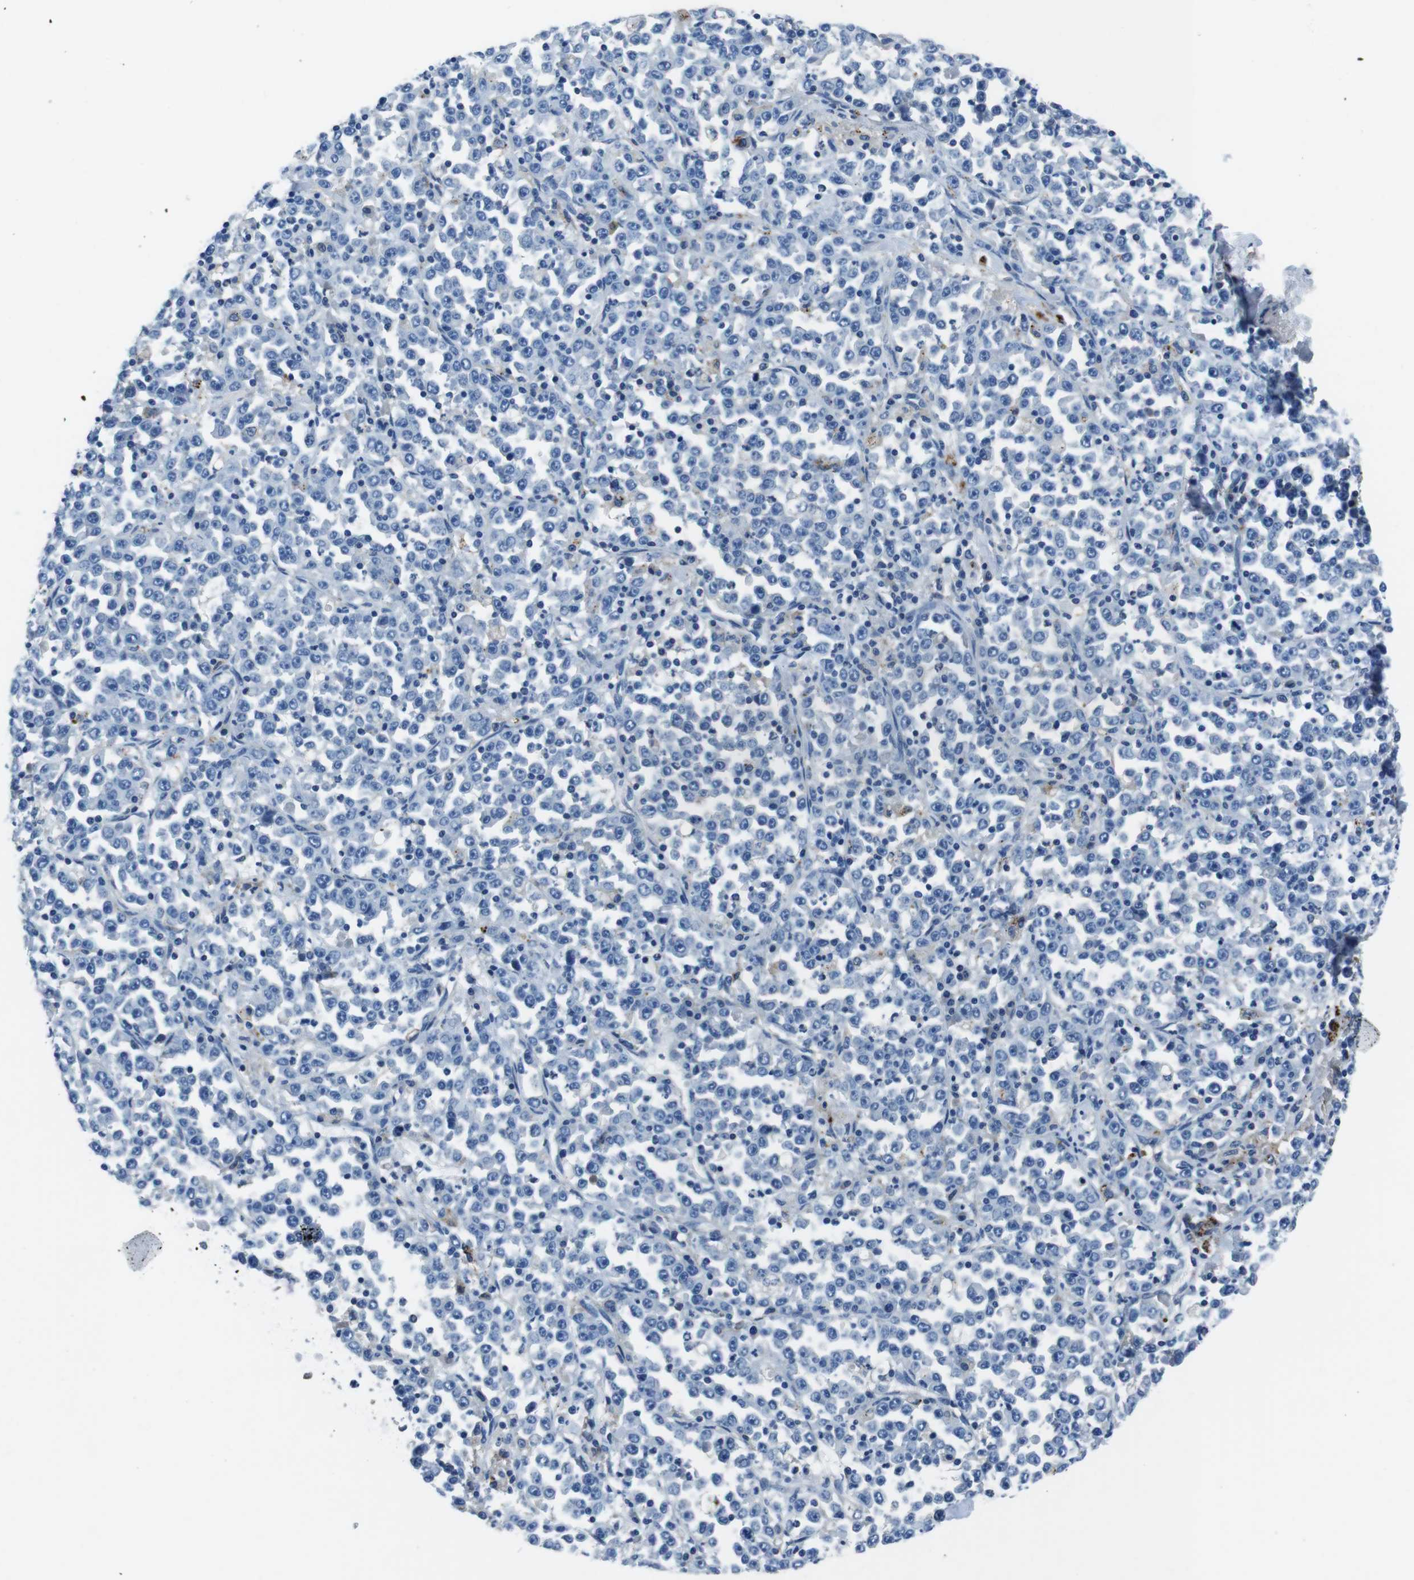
{"staining": {"intensity": "negative", "quantity": "none", "location": "none"}, "tissue": "stomach cancer", "cell_type": "Tumor cells", "image_type": "cancer", "snomed": [{"axis": "morphology", "description": "Normal tissue, NOS"}, {"axis": "morphology", "description": "Adenocarcinoma, NOS"}, {"axis": "topography", "description": "Stomach, upper"}, {"axis": "topography", "description": "Stomach"}], "caption": "Immunohistochemical staining of stomach cancer exhibits no significant positivity in tumor cells. Nuclei are stained in blue.", "gene": "TULP3", "patient": {"sex": "male", "age": 59}}